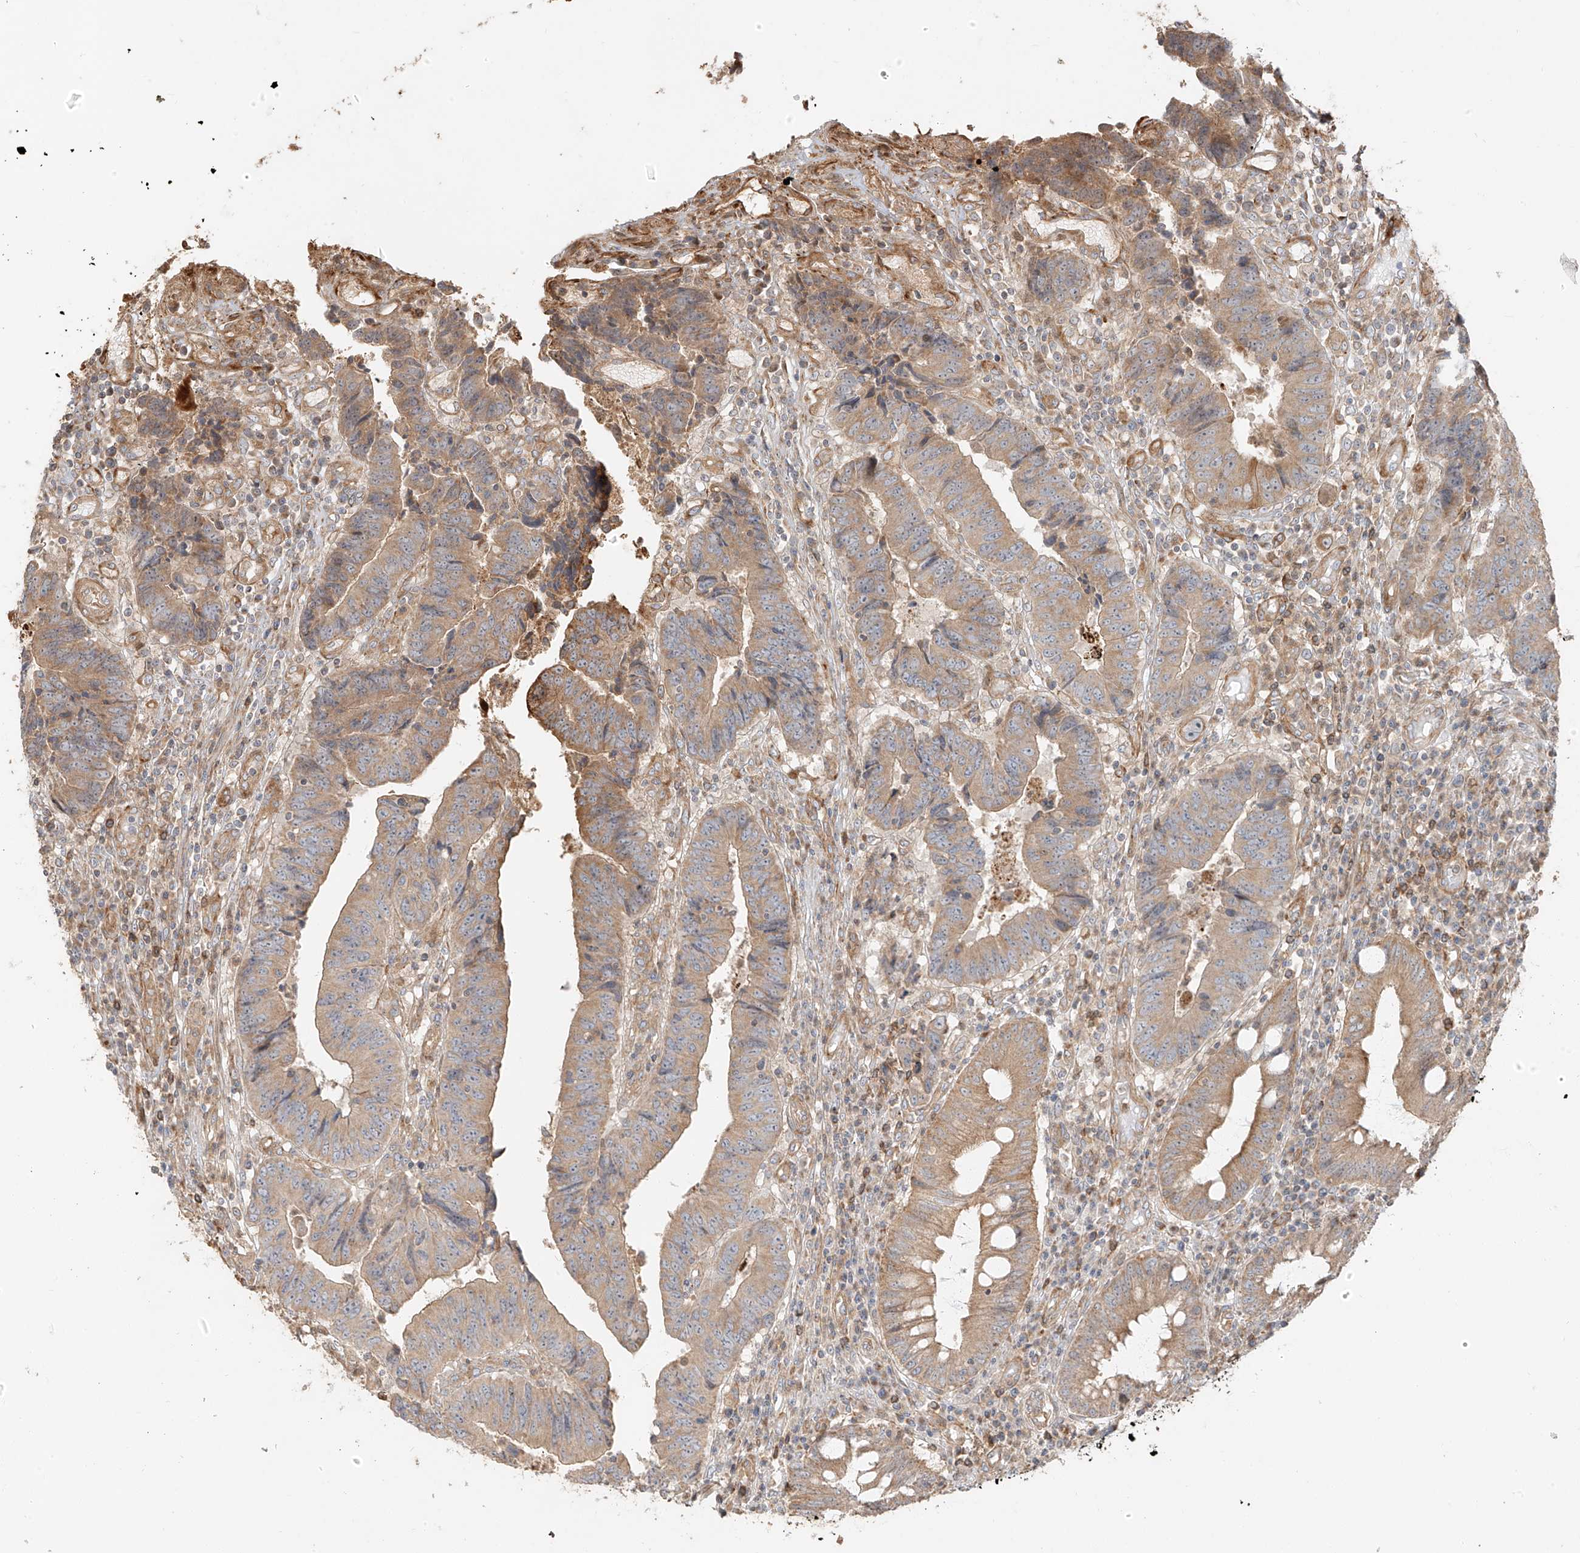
{"staining": {"intensity": "moderate", "quantity": ">75%", "location": "cytoplasmic/membranous"}, "tissue": "colorectal cancer", "cell_type": "Tumor cells", "image_type": "cancer", "snomed": [{"axis": "morphology", "description": "Adenocarcinoma, NOS"}, {"axis": "topography", "description": "Rectum"}], "caption": "Immunohistochemical staining of adenocarcinoma (colorectal) shows moderate cytoplasmic/membranous protein staining in approximately >75% of tumor cells.", "gene": "MIPEP", "patient": {"sex": "male", "age": 84}}